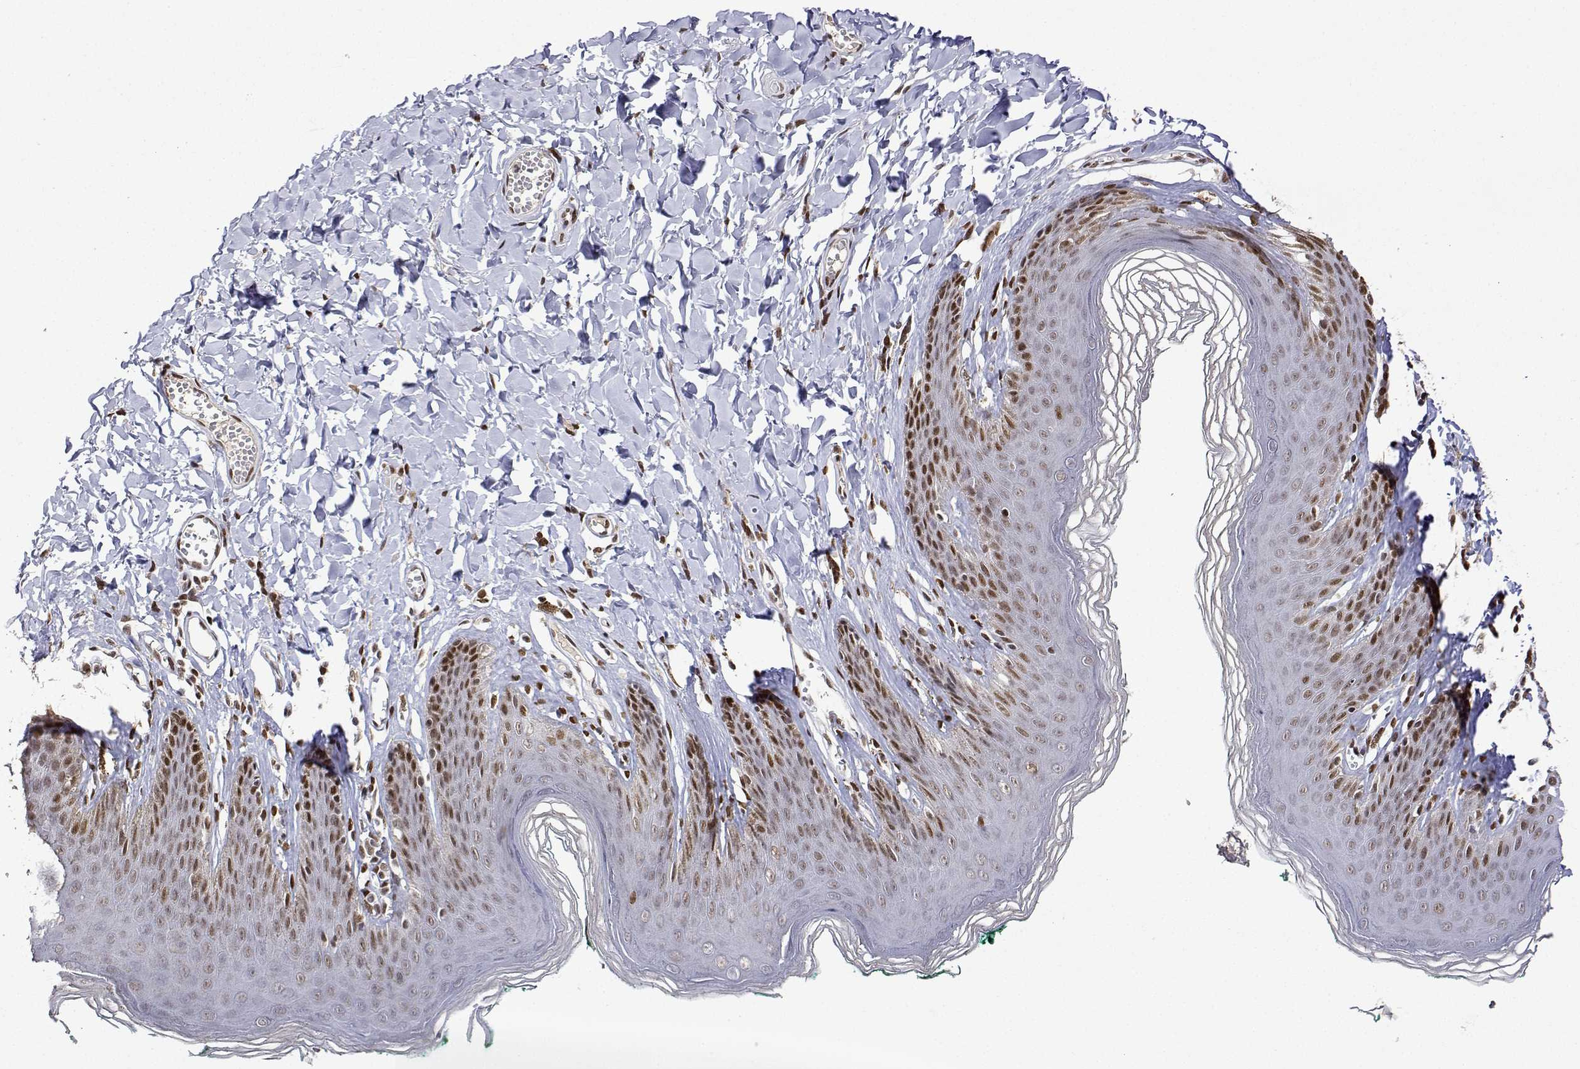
{"staining": {"intensity": "strong", "quantity": "<25%", "location": "nuclear"}, "tissue": "skin", "cell_type": "Epidermal cells", "image_type": "normal", "snomed": [{"axis": "morphology", "description": "Normal tissue, NOS"}, {"axis": "topography", "description": "Vulva"}, {"axis": "topography", "description": "Peripheral nerve tissue"}], "caption": "A high-resolution image shows immunohistochemistry (IHC) staining of unremarkable skin, which displays strong nuclear expression in approximately <25% of epidermal cells.", "gene": "XPC", "patient": {"sex": "female", "age": 66}}